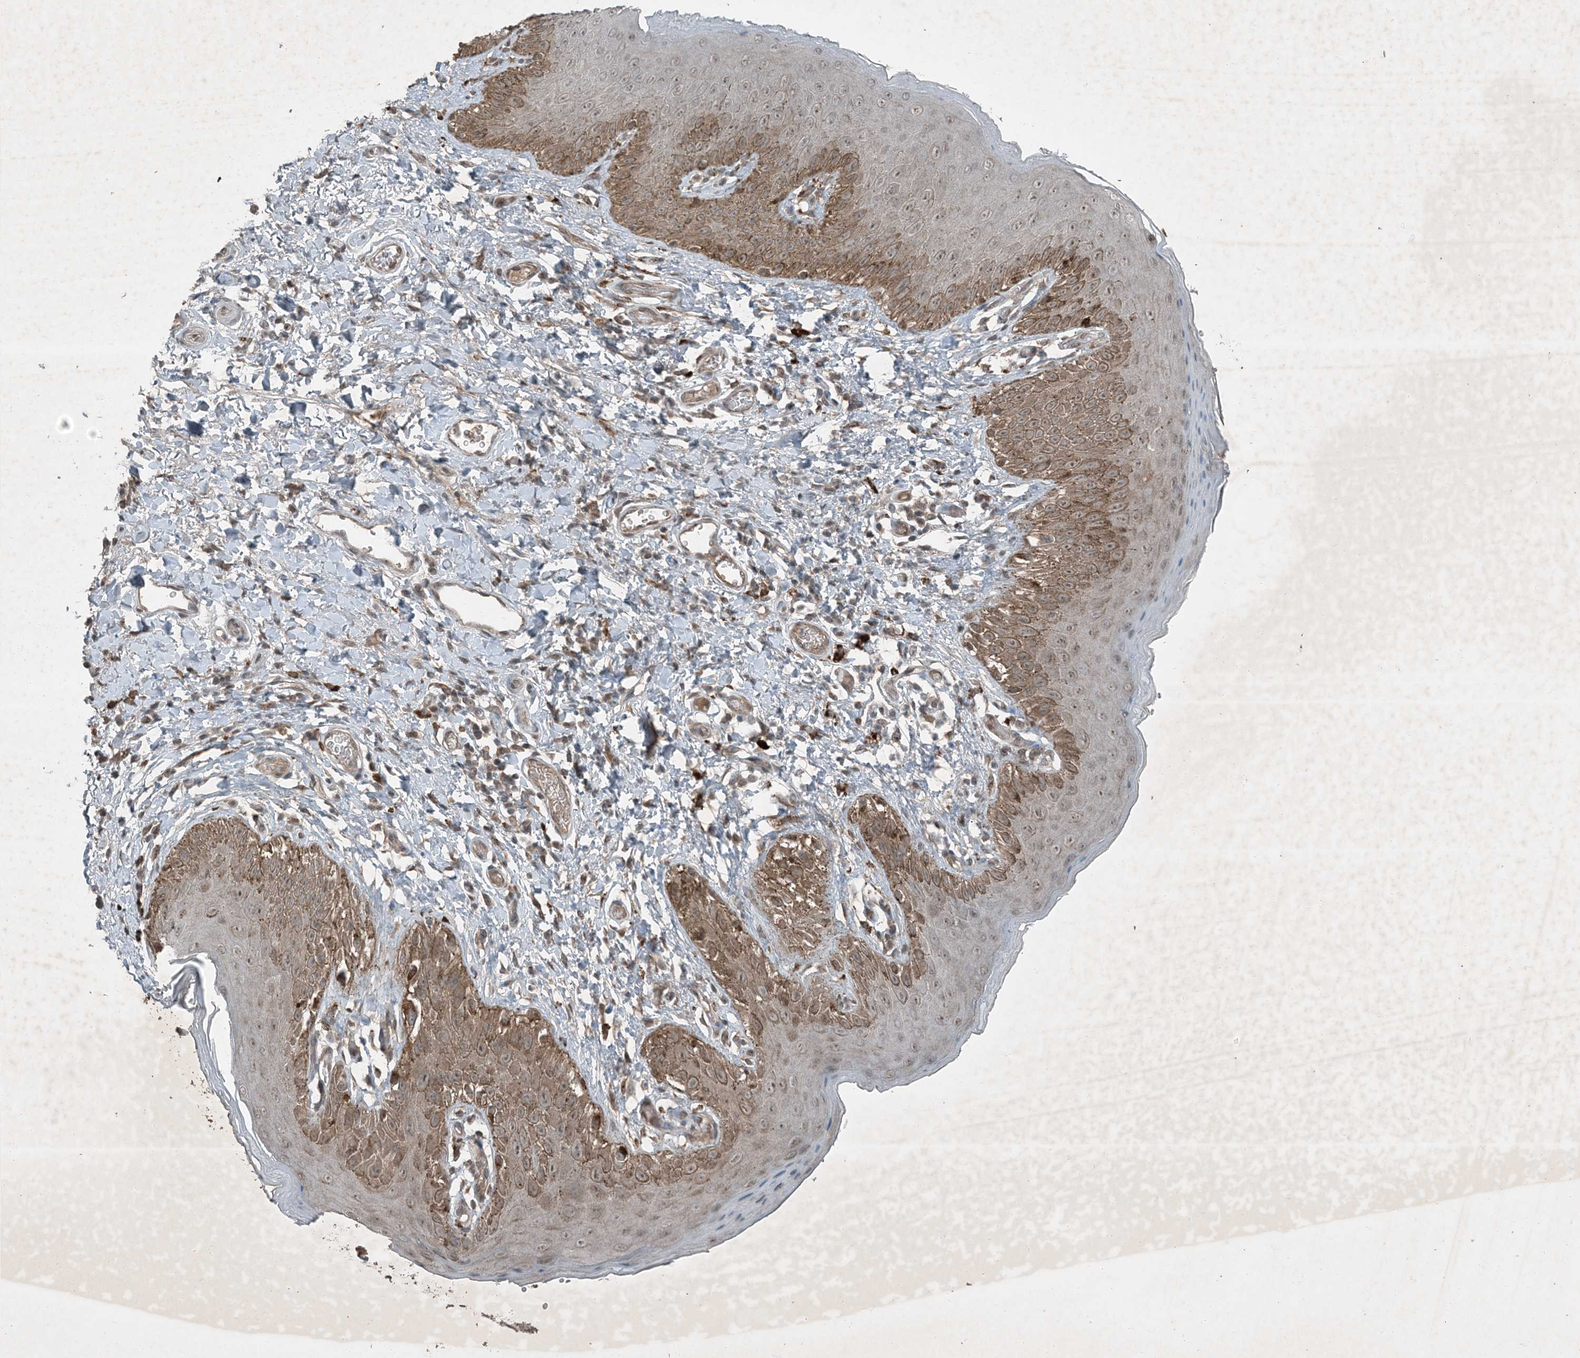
{"staining": {"intensity": "moderate", "quantity": "25%-75%", "location": "cytoplasmic/membranous"}, "tissue": "skin", "cell_type": "Epidermal cells", "image_type": "normal", "snomed": [{"axis": "morphology", "description": "Normal tissue, NOS"}, {"axis": "topography", "description": "Anal"}], "caption": "High-power microscopy captured an IHC photomicrograph of benign skin, revealing moderate cytoplasmic/membranous staining in approximately 25%-75% of epidermal cells. The staining is performed using DAB brown chromogen to label protein expression. The nuclei are counter-stained blue using hematoxylin.", "gene": "MDN1", "patient": {"sex": "male", "age": 44}}